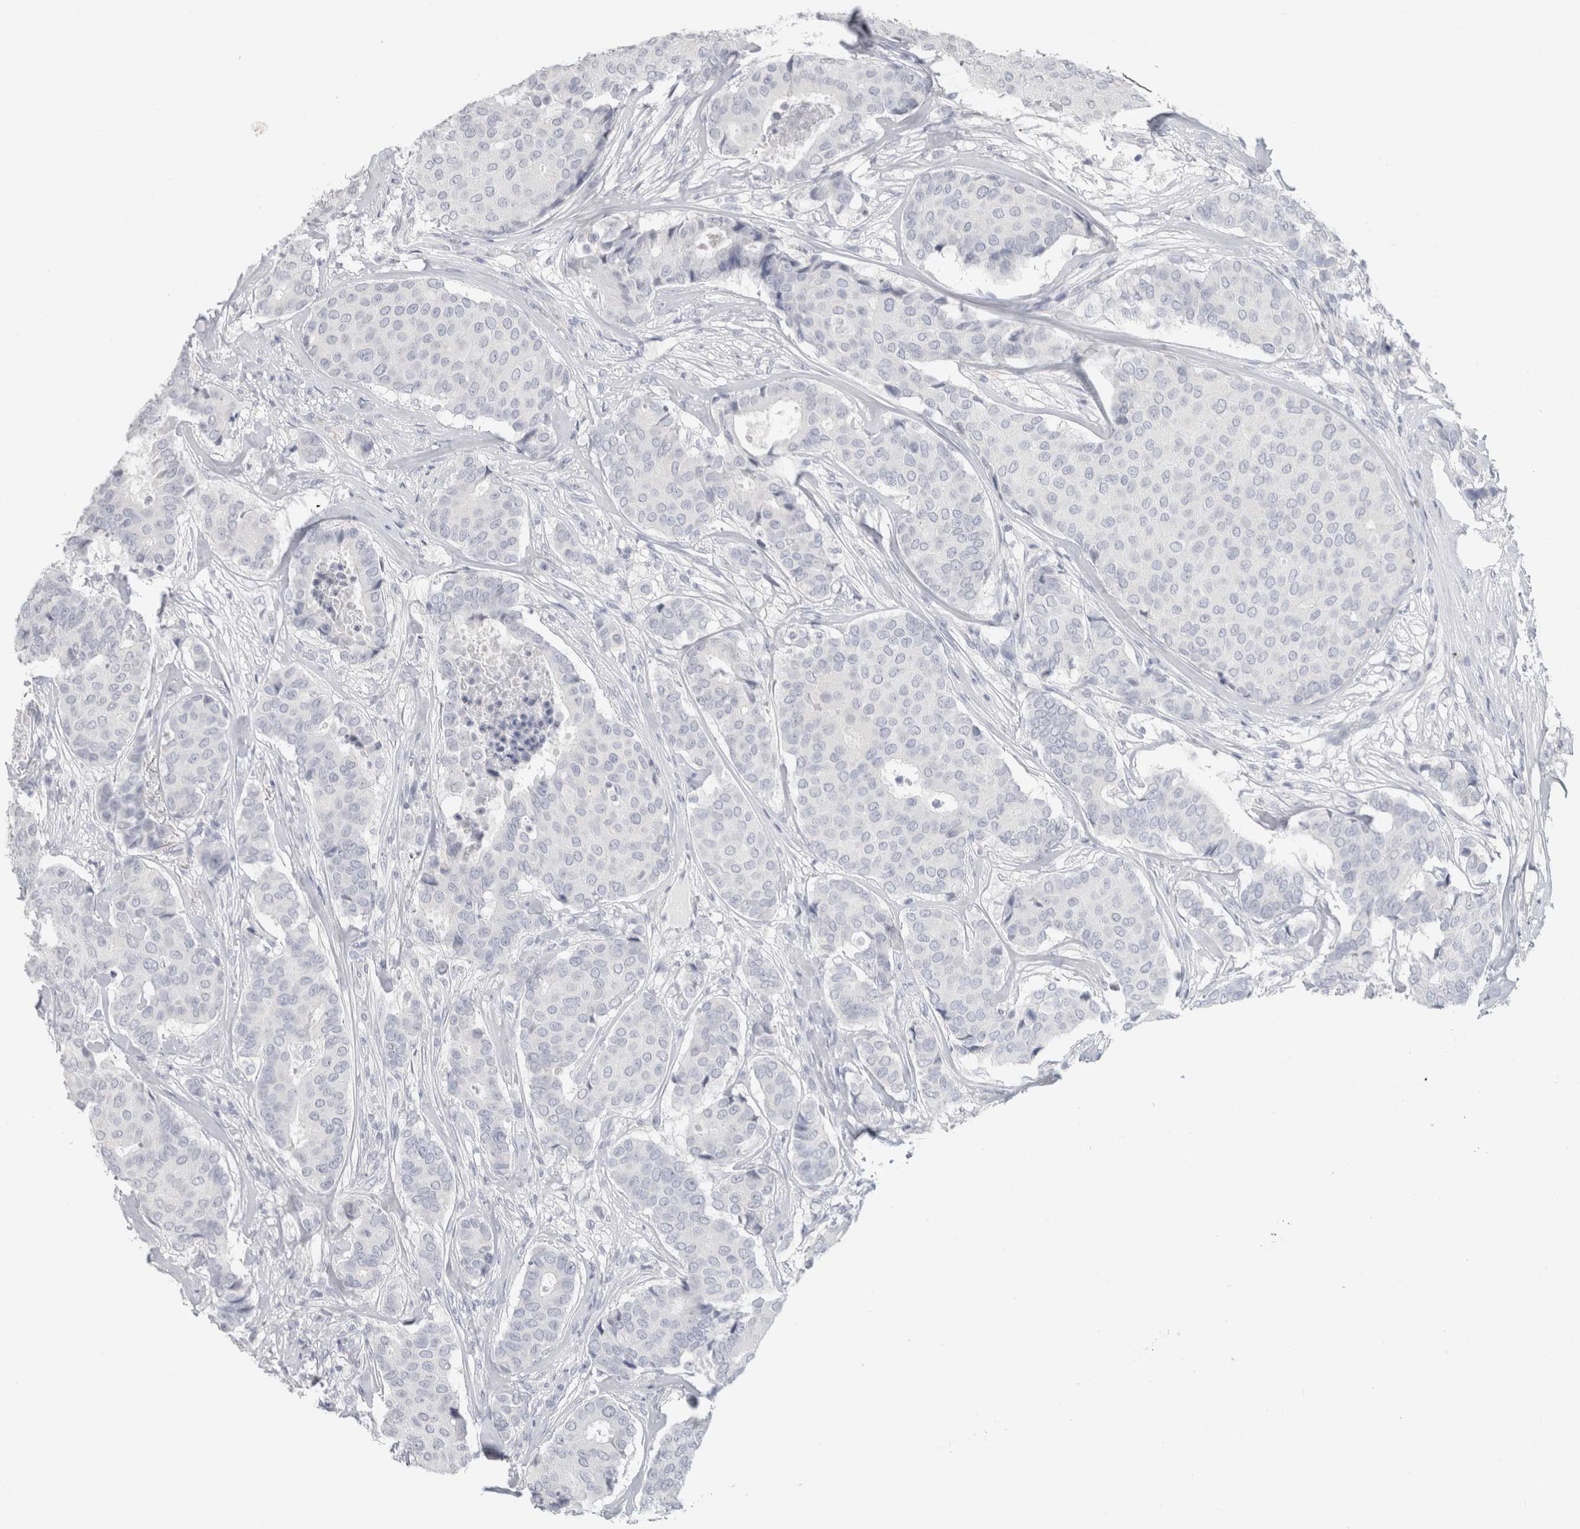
{"staining": {"intensity": "negative", "quantity": "none", "location": "none"}, "tissue": "breast cancer", "cell_type": "Tumor cells", "image_type": "cancer", "snomed": [{"axis": "morphology", "description": "Duct carcinoma"}, {"axis": "topography", "description": "Breast"}], "caption": "Immunohistochemical staining of human breast invasive ductal carcinoma shows no significant positivity in tumor cells.", "gene": "SLC6A1", "patient": {"sex": "female", "age": 75}}